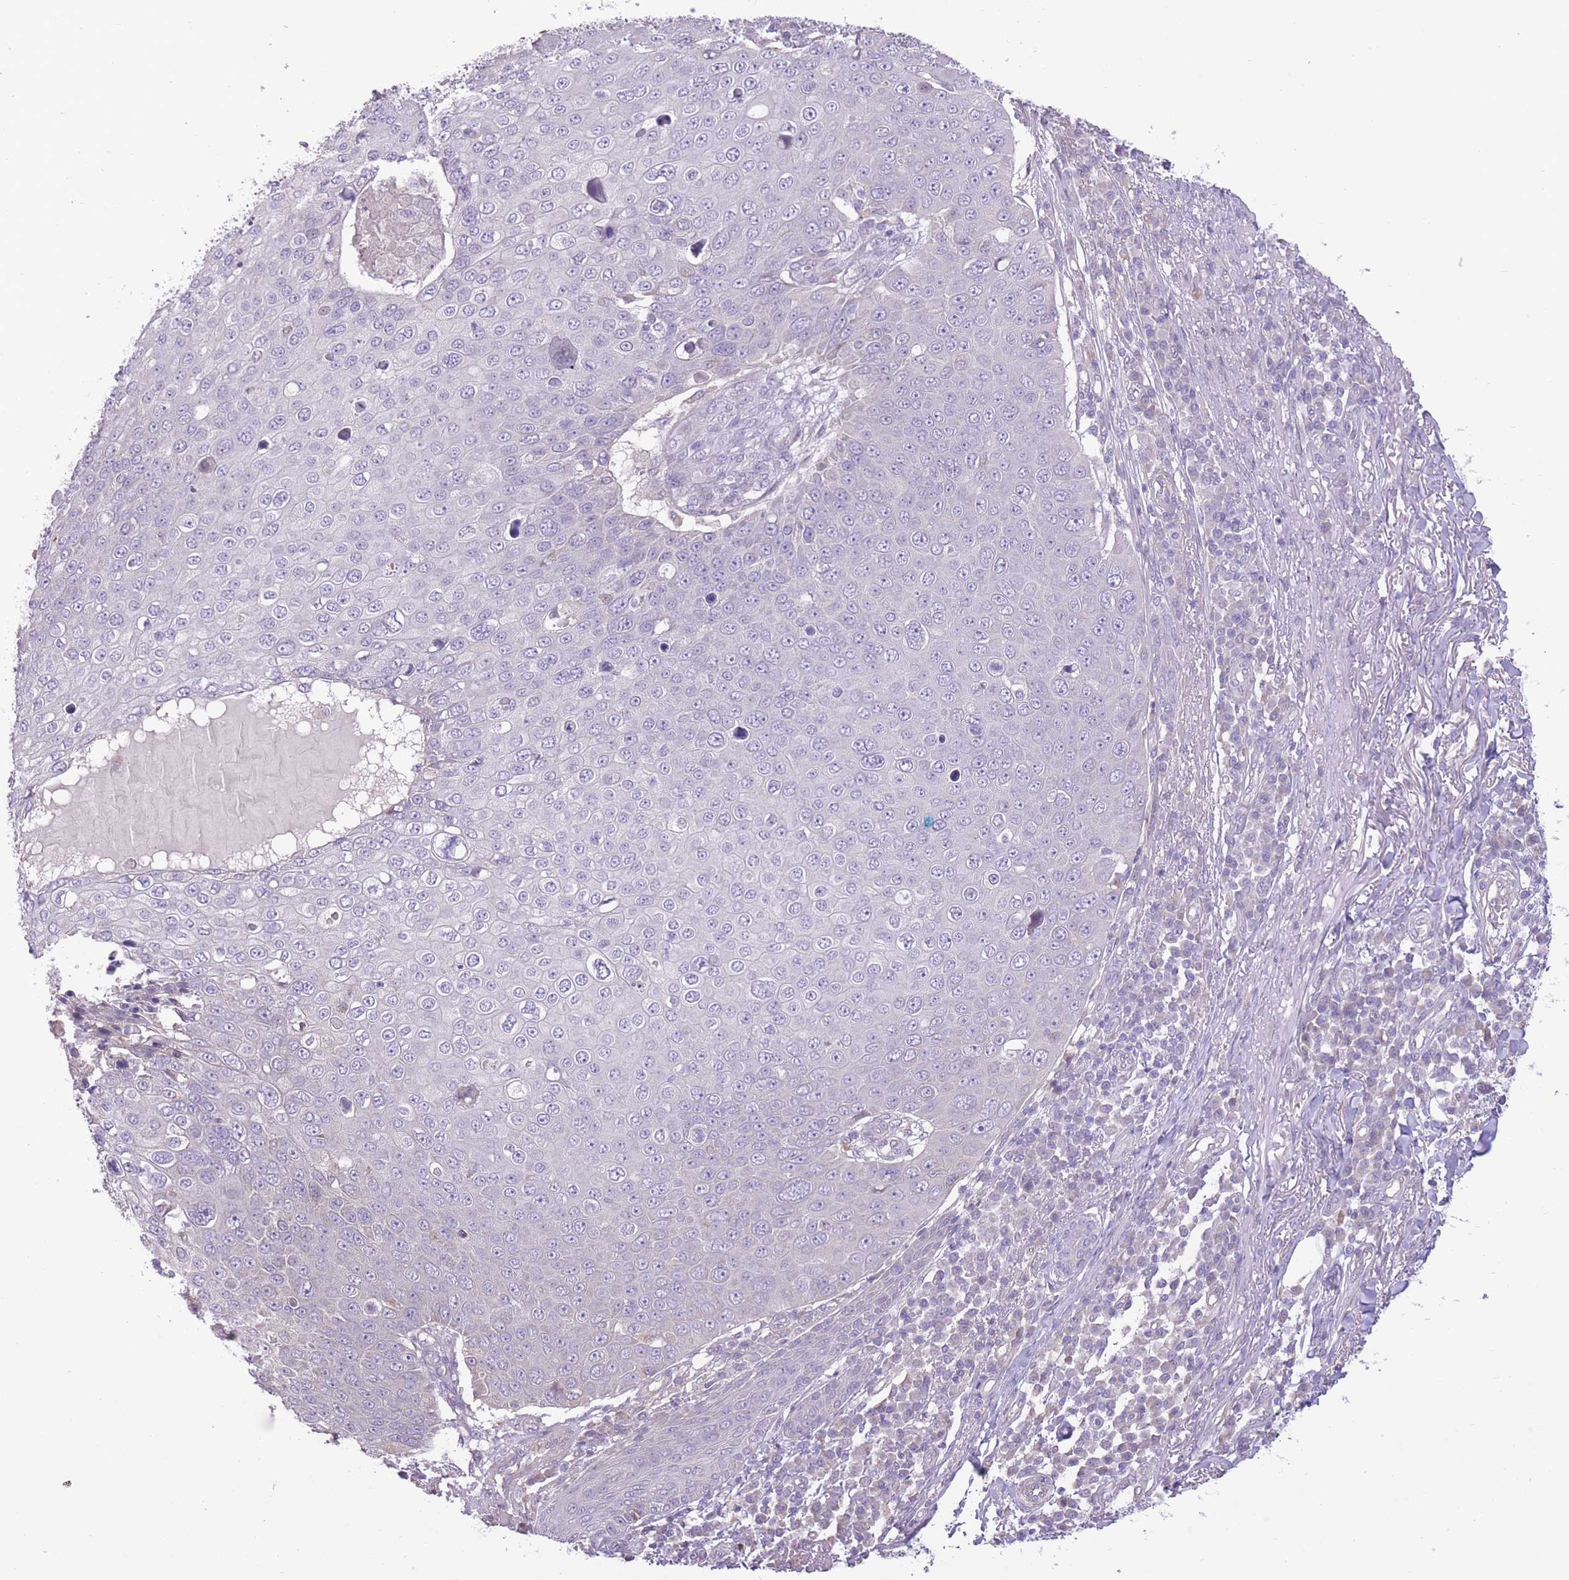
{"staining": {"intensity": "negative", "quantity": "none", "location": "none"}, "tissue": "skin cancer", "cell_type": "Tumor cells", "image_type": "cancer", "snomed": [{"axis": "morphology", "description": "Squamous cell carcinoma, NOS"}, {"axis": "topography", "description": "Skin"}], "caption": "Immunohistochemistry micrograph of neoplastic tissue: squamous cell carcinoma (skin) stained with DAB reveals no significant protein staining in tumor cells. (Brightfield microscopy of DAB immunohistochemistry at high magnification).", "gene": "WDR70", "patient": {"sex": "male", "age": 71}}